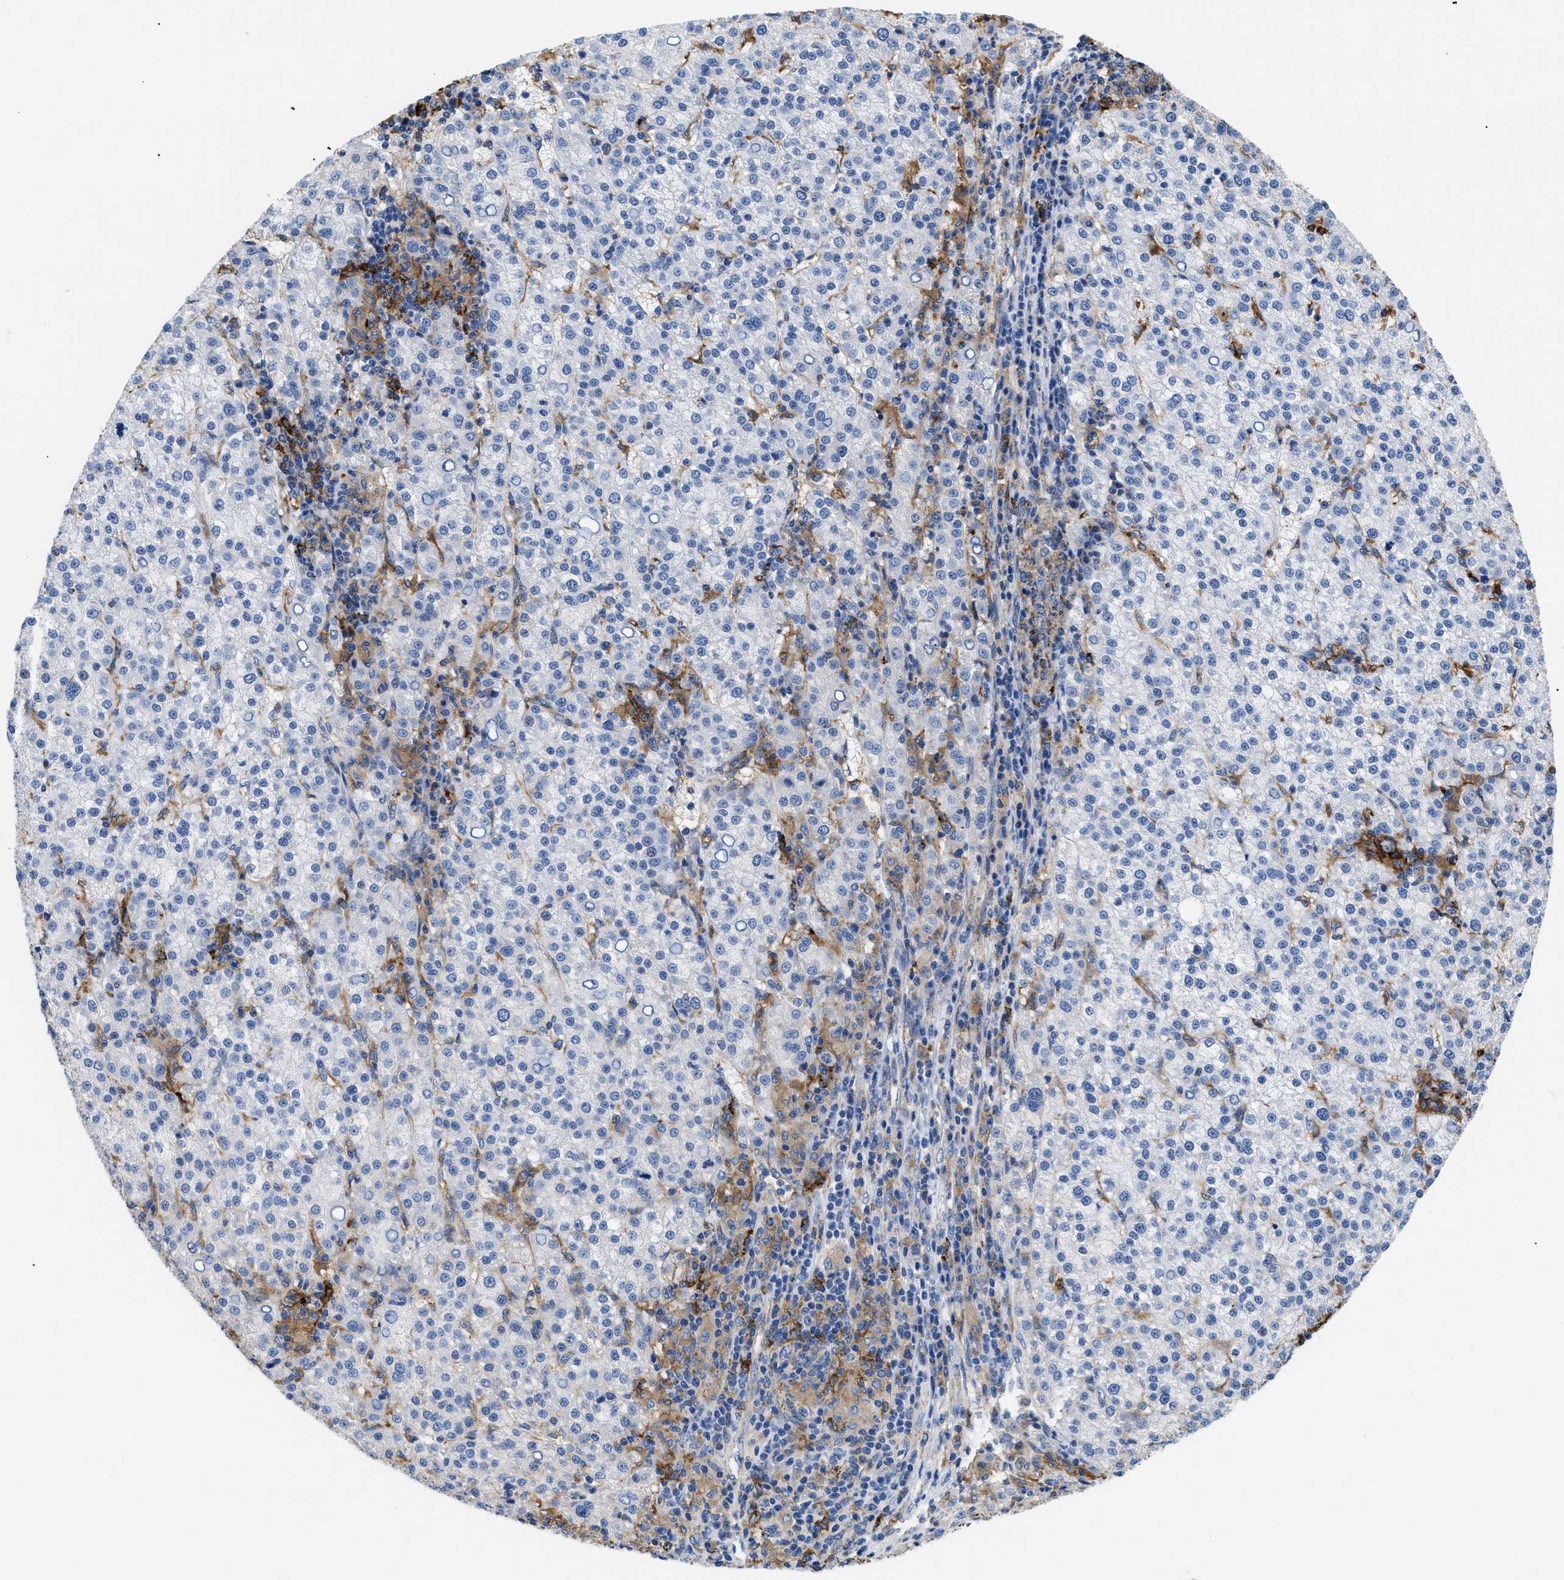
{"staining": {"intensity": "negative", "quantity": "none", "location": "none"}, "tissue": "liver cancer", "cell_type": "Tumor cells", "image_type": "cancer", "snomed": [{"axis": "morphology", "description": "Carcinoma, Hepatocellular, NOS"}, {"axis": "topography", "description": "Liver"}], "caption": "Immunohistochemistry (IHC) micrograph of neoplastic tissue: liver hepatocellular carcinoma stained with DAB (3,3'-diaminobenzidine) demonstrates no significant protein staining in tumor cells.", "gene": "HLA-DPA1", "patient": {"sex": "female", "age": 58}}